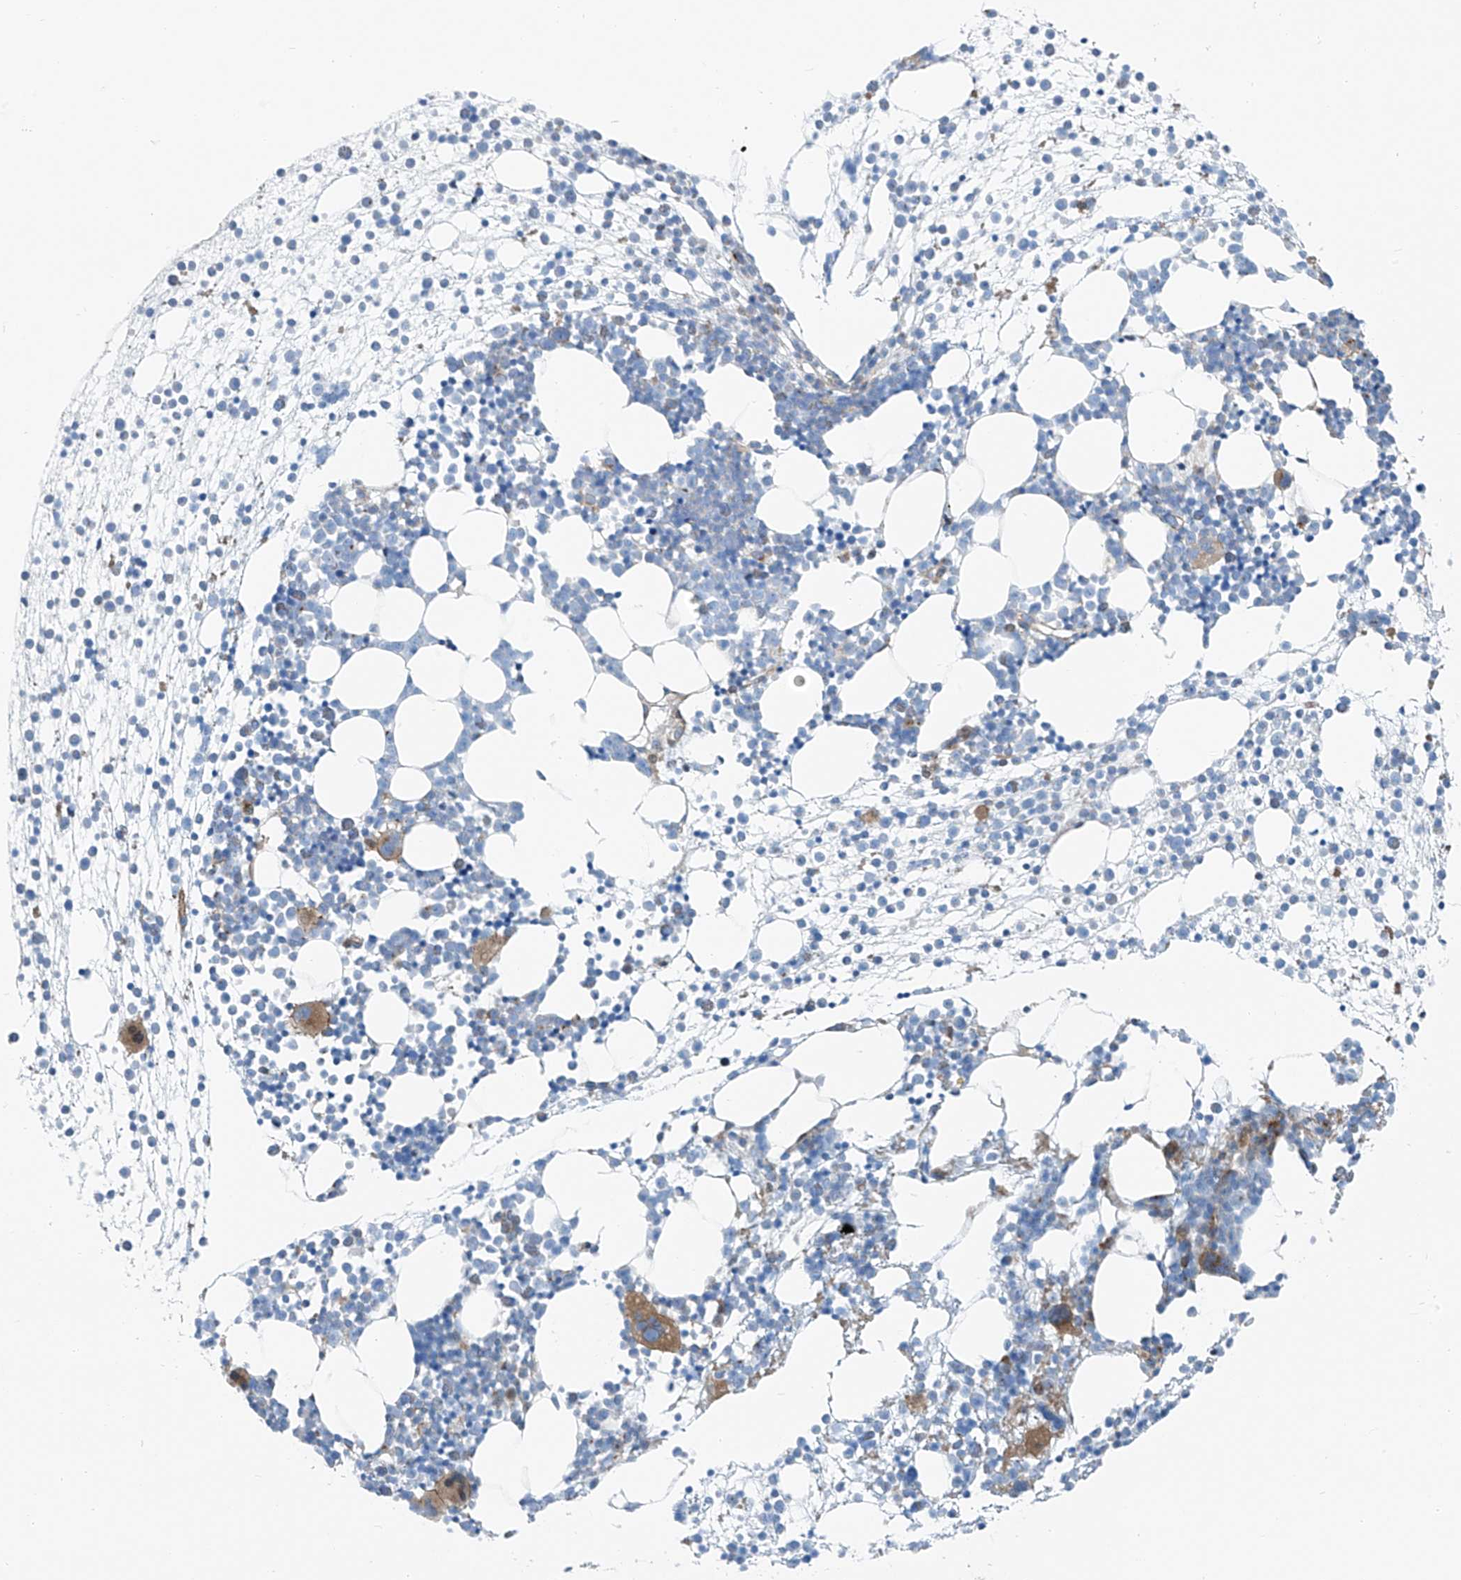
{"staining": {"intensity": "moderate", "quantity": "<25%", "location": "cytoplasmic/membranous"}, "tissue": "bone marrow", "cell_type": "Hematopoietic cells", "image_type": "normal", "snomed": [{"axis": "morphology", "description": "Normal tissue, NOS"}, {"axis": "topography", "description": "Bone marrow"}], "caption": "This is an image of immunohistochemistry staining of benign bone marrow, which shows moderate staining in the cytoplasmic/membranous of hematopoietic cells.", "gene": "HIC2", "patient": {"sex": "male", "age": 54}}